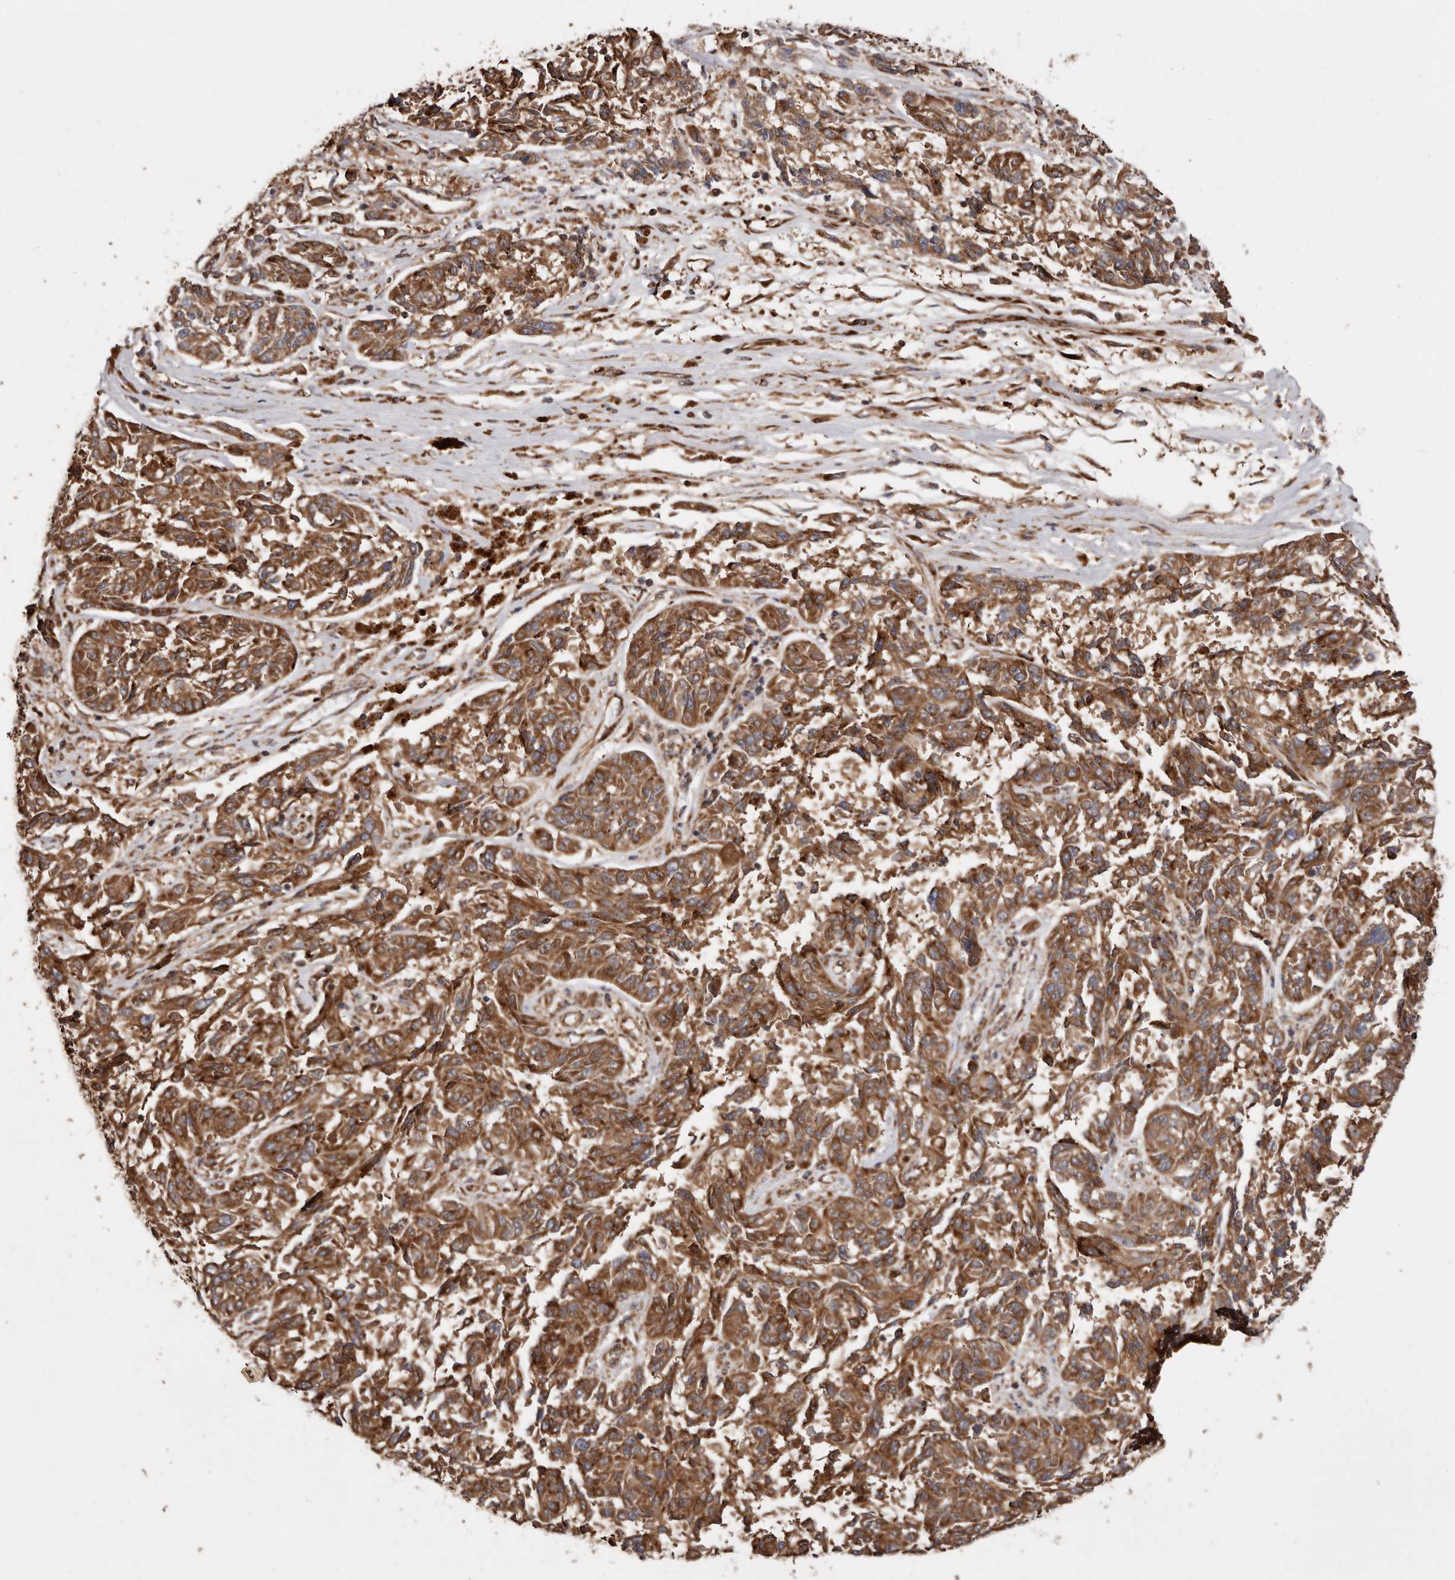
{"staining": {"intensity": "strong", "quantity": ">75%", "location": "cytoplasmic/membranous"}, "tissue": "melanoma", "cell_type": "Tumor cells", "image_type": "cancer", "snomed": [{"axis": "morphology", "description": "Malignant melanoma, NOS"}, {"axis": "topography", "description": "Skin"}], "caption": "This histopathology image exhibits immunohistochemistry (IHC) staining of human malignant melanoma, with high strong cytoplasmic/membranous expression in approximately >75% of tumor cells.", "gene": "FLAD1", "patient": {"sex": "male", "age": 53}}